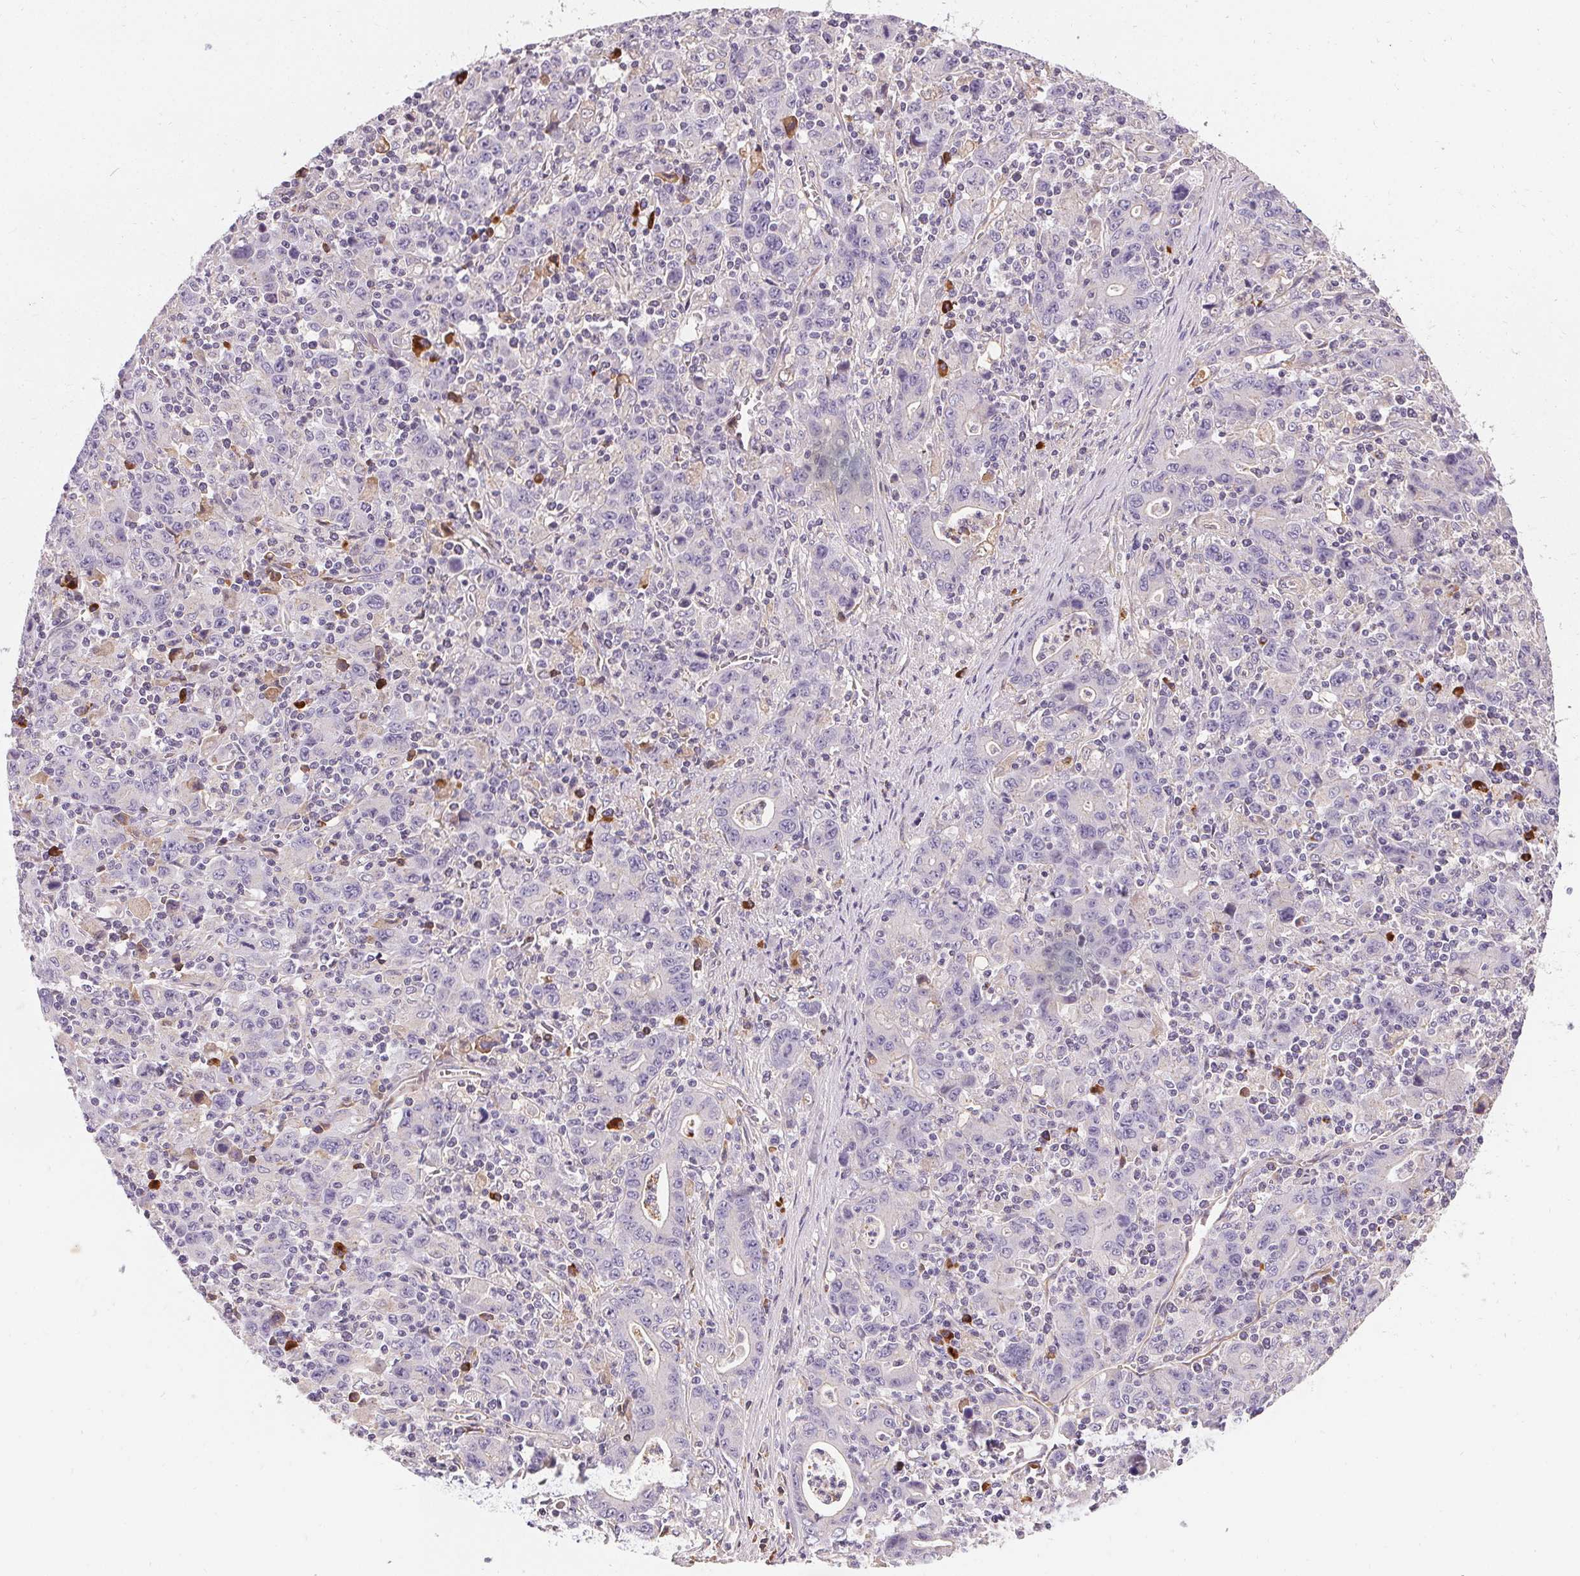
{"staining": {"intensity": "negative", "quantity": "none", "location": "none"}, "tissue": "stomach cancer", "cell_type": "Tumor cells", "image_type": "cancer", "snomed": [{"axis": "morphology", "description": "Adenocarcinoma, NOS"}, {"axis": "topography", "description": "Stomach, upper"}], "caption": "High power microscopy micrograph of an IHC image of adenocarcinoma (stomach), revealing no significant staining in tumor cells.", "gene": "APLP1", "patient": {"sex": "male", "age": 69}}